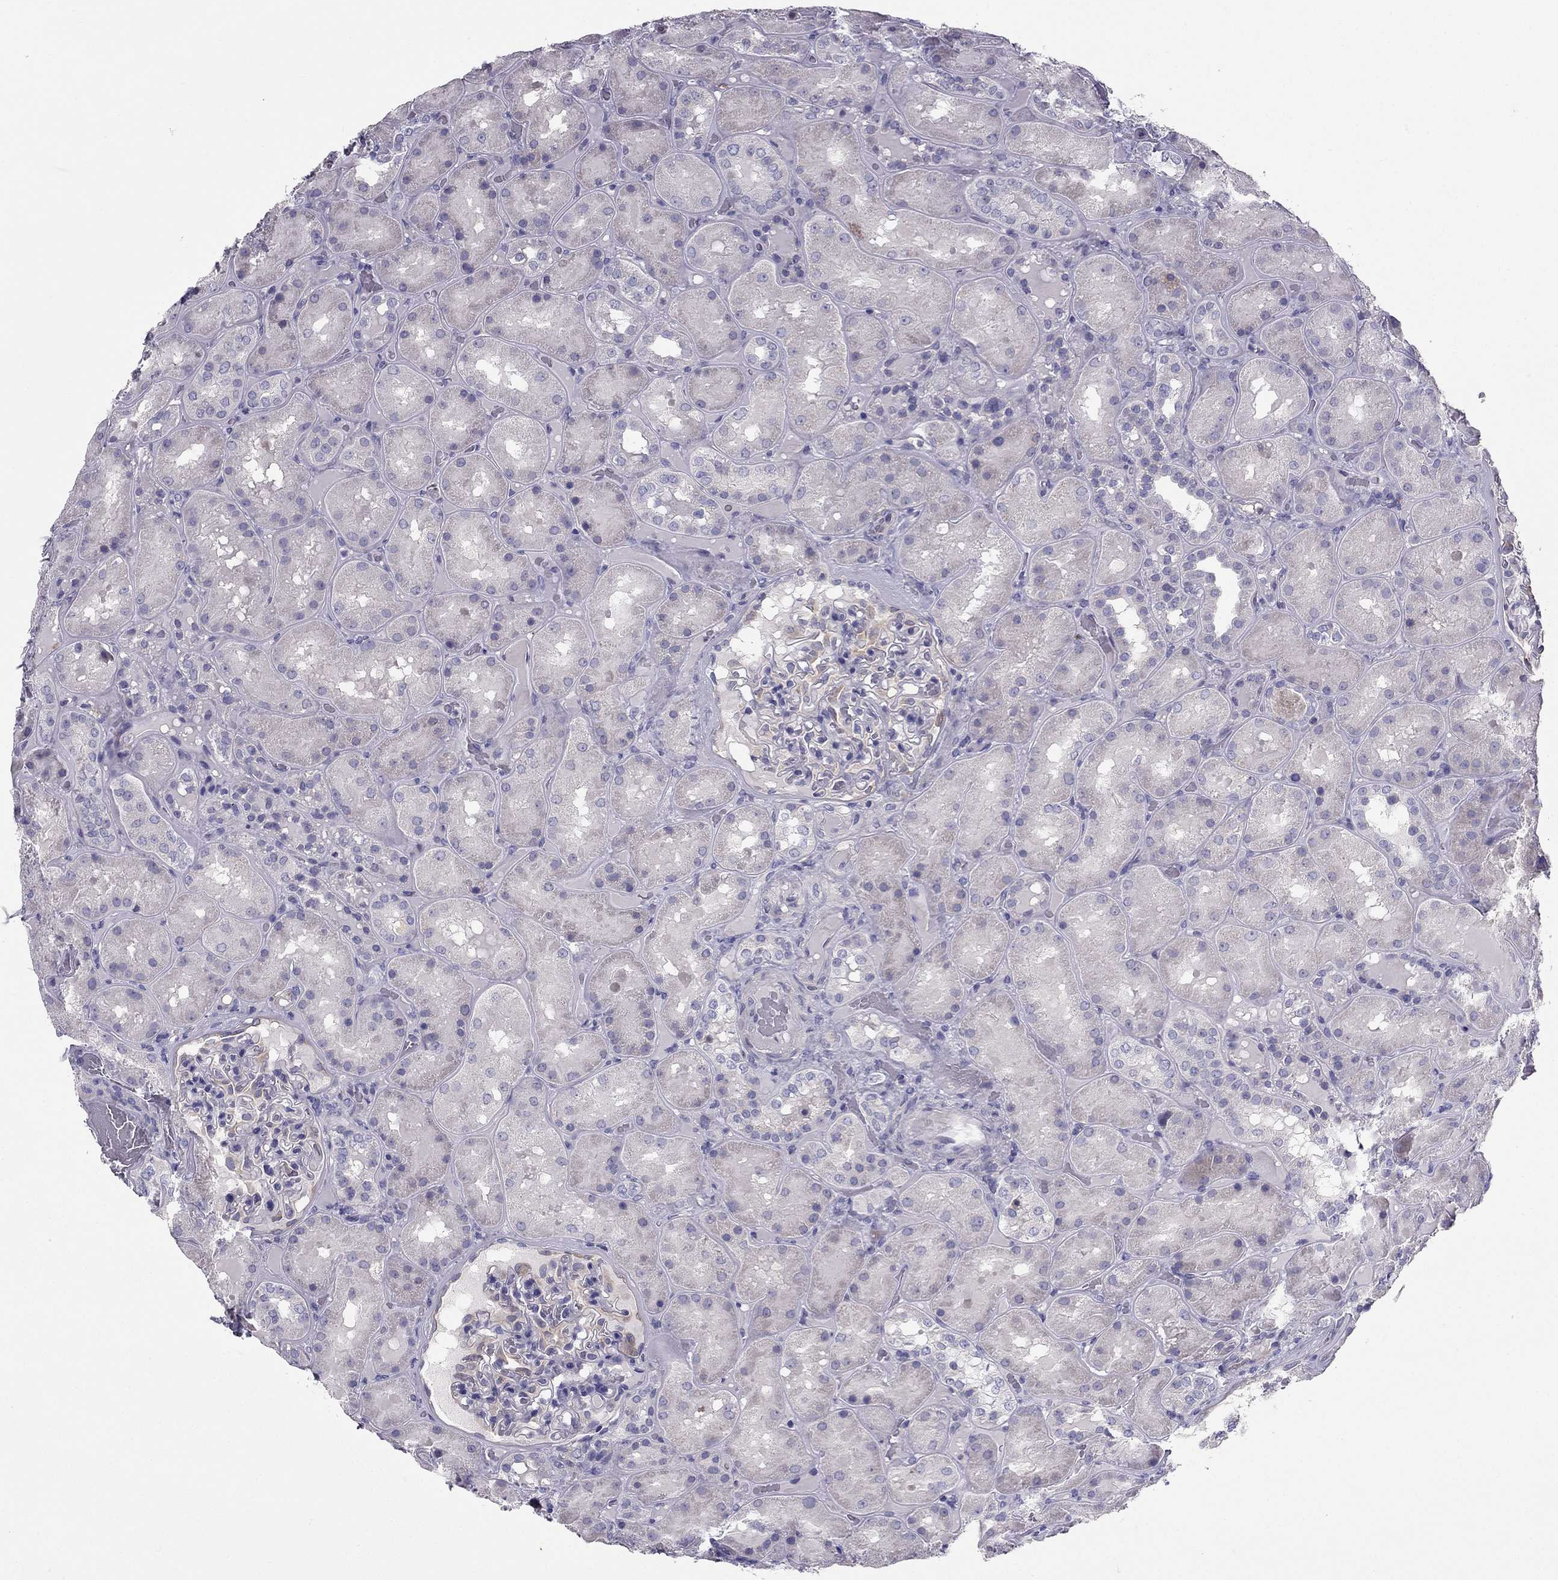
{"staining": {"intensity": "weak", "quantity": "25%-75%", "location": "cytoplasmic/membranous"}, "tissue": "kidney", "cell_type": "Cells in glomeruli", "image_type": "normal", "snomed": [{"axis": "morphology", "description": "Normal tissue, NOS"}, {"axis": "topography", "description": "Kidney"}], "caption": "A brown stain labels weak cytoplasmic/membranous positivity of a protein in cells in glomeruli of normal kidney.", "gene": "SYT5", "patient": {"sex": "male", "age": 73}}